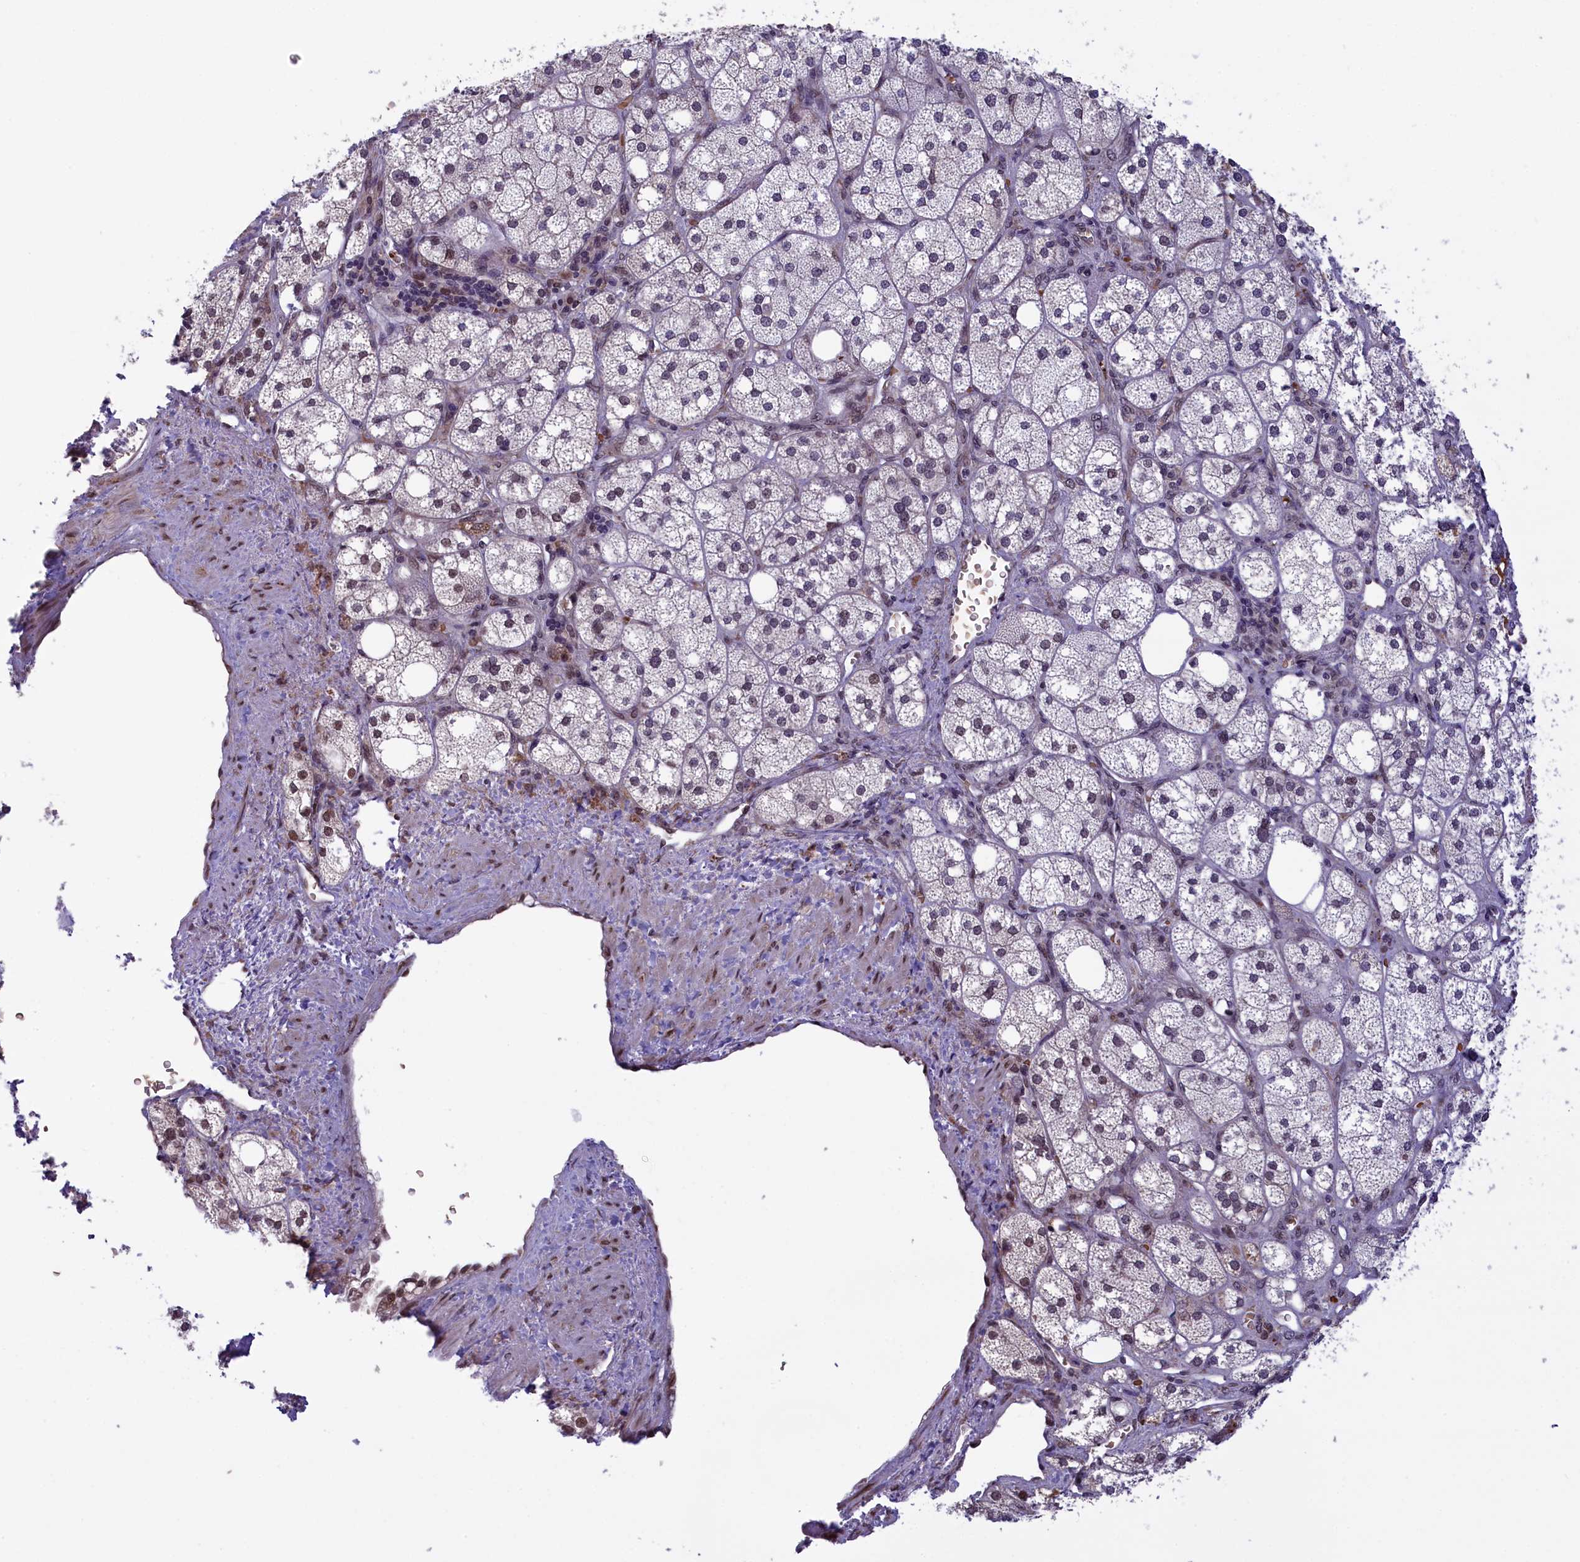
{"staining": {"intensity": "moderate", "quantity": "25%-75%", "location": "nuclear"}, "tissue": "adrenal gland", "cell_type": "Glandular cells", "image_type": "normal", "snomed": [{"axis": "morphology", "description": "Normal tissue, NOS"}, {"axis": "topography", "description": "Adrenal gland"}], "caption": "The immunohistochemical stain labels moderate nuclear expression in glandular cells of normal adrenal gland. The staining was performed using DAB (3,3'-diaminobenzidine) to visualize the protein expression in brown, while the nuclei were stained in blue with hematoxylin (Magnification: 20x).", "gene": "MPHOSPH8", "patient": {"sex": "male", "age": 61}}